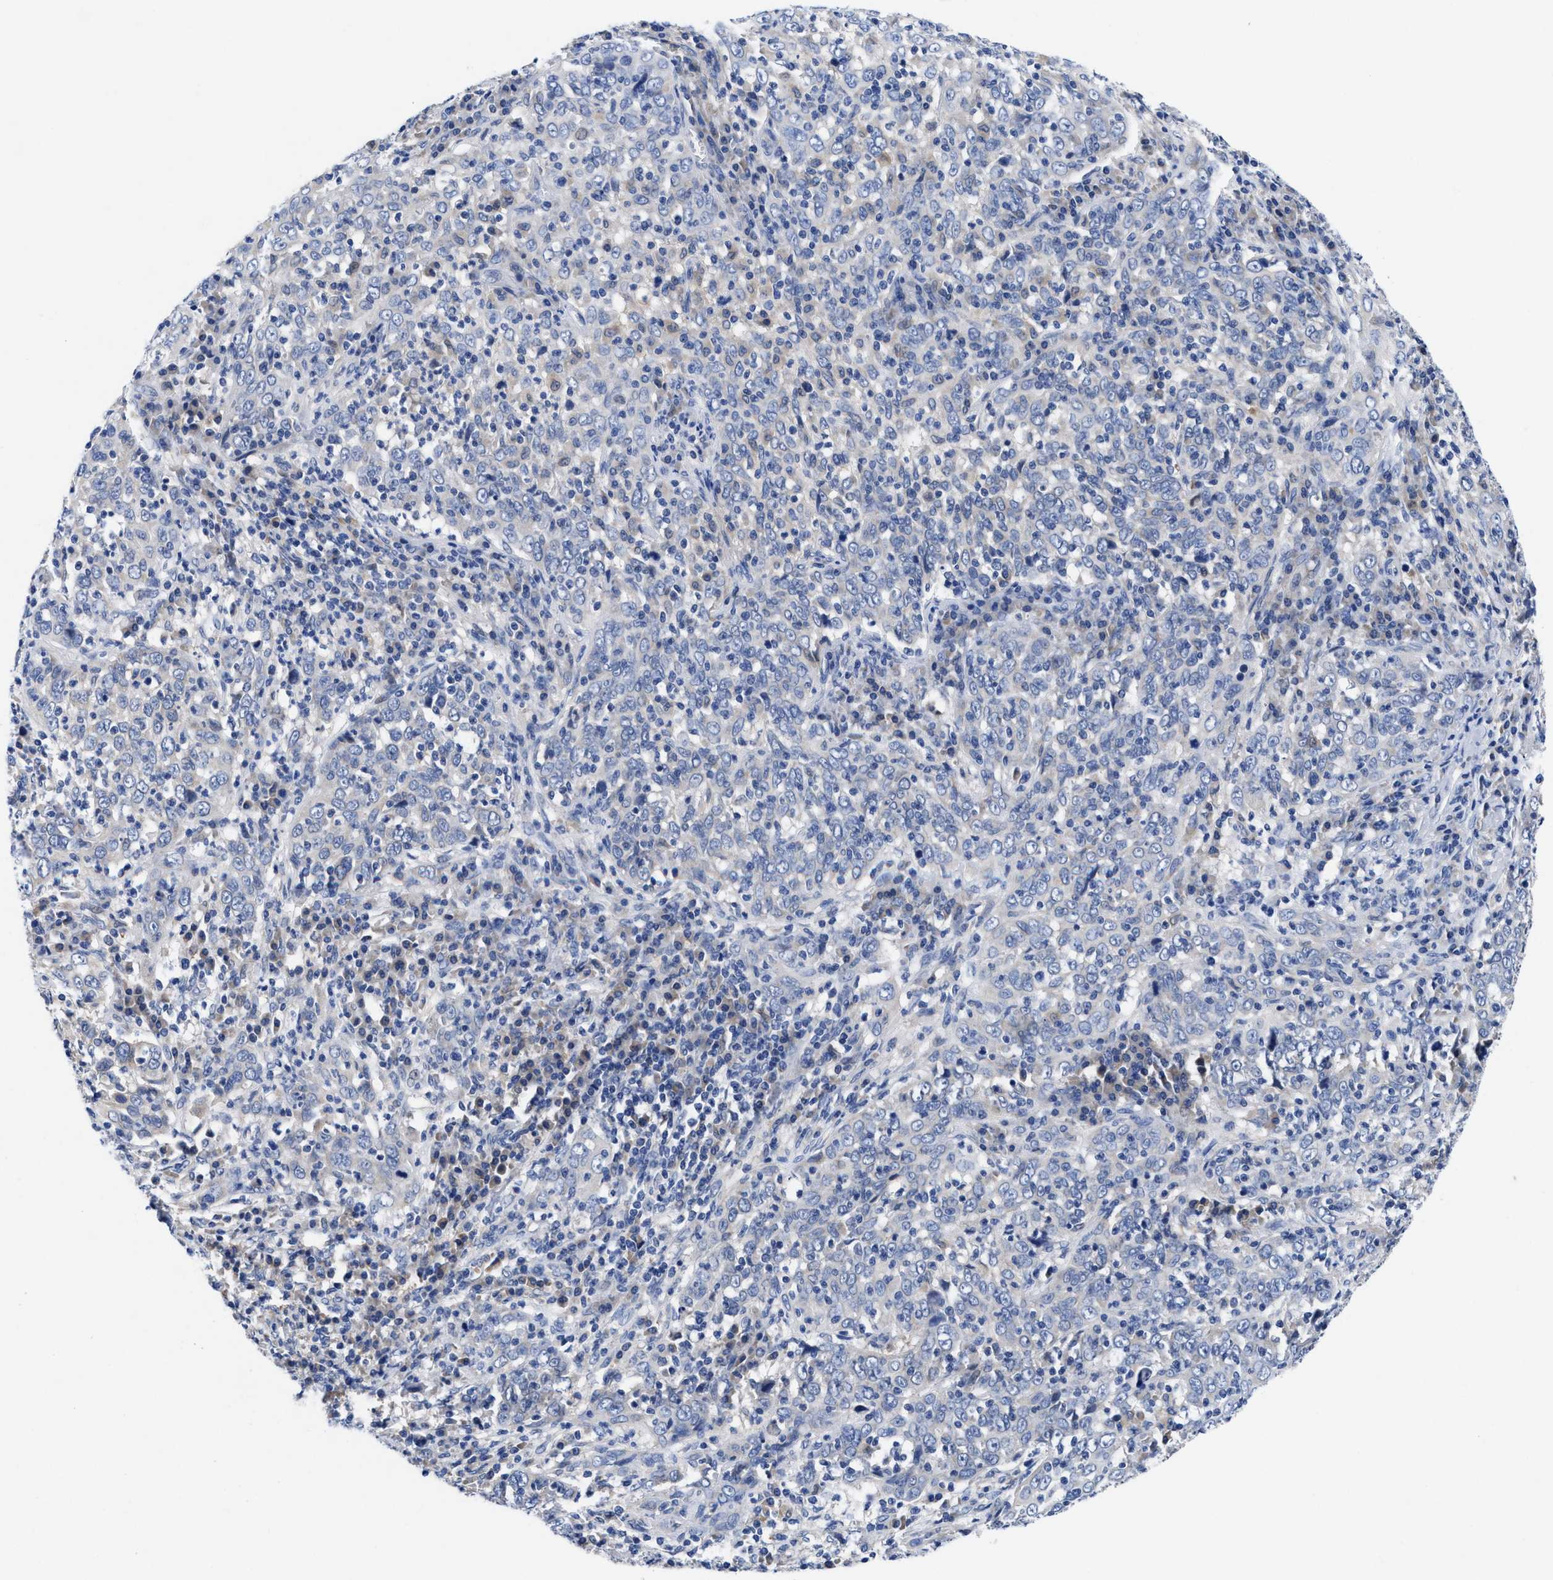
{"staining": {"intensity": "negative", "quantity": "none", "location": "none"}, "tissue": "cervical cancer", "cell_type": "Tumor cells", "image_type": "cancer", "snomed": [{"axis": "morphology", "description": "Squamous cell carcinoma, NOS"}, {"axis": "topography", "description": "Cervix"}], "caption": "High power microscopy photomicrograph of an IHC micrograph of cervical cancer, revealing no significant staining in tumor cells.", "gene": "DHRS13", "patient": {"sex": "female", "age": 46}}